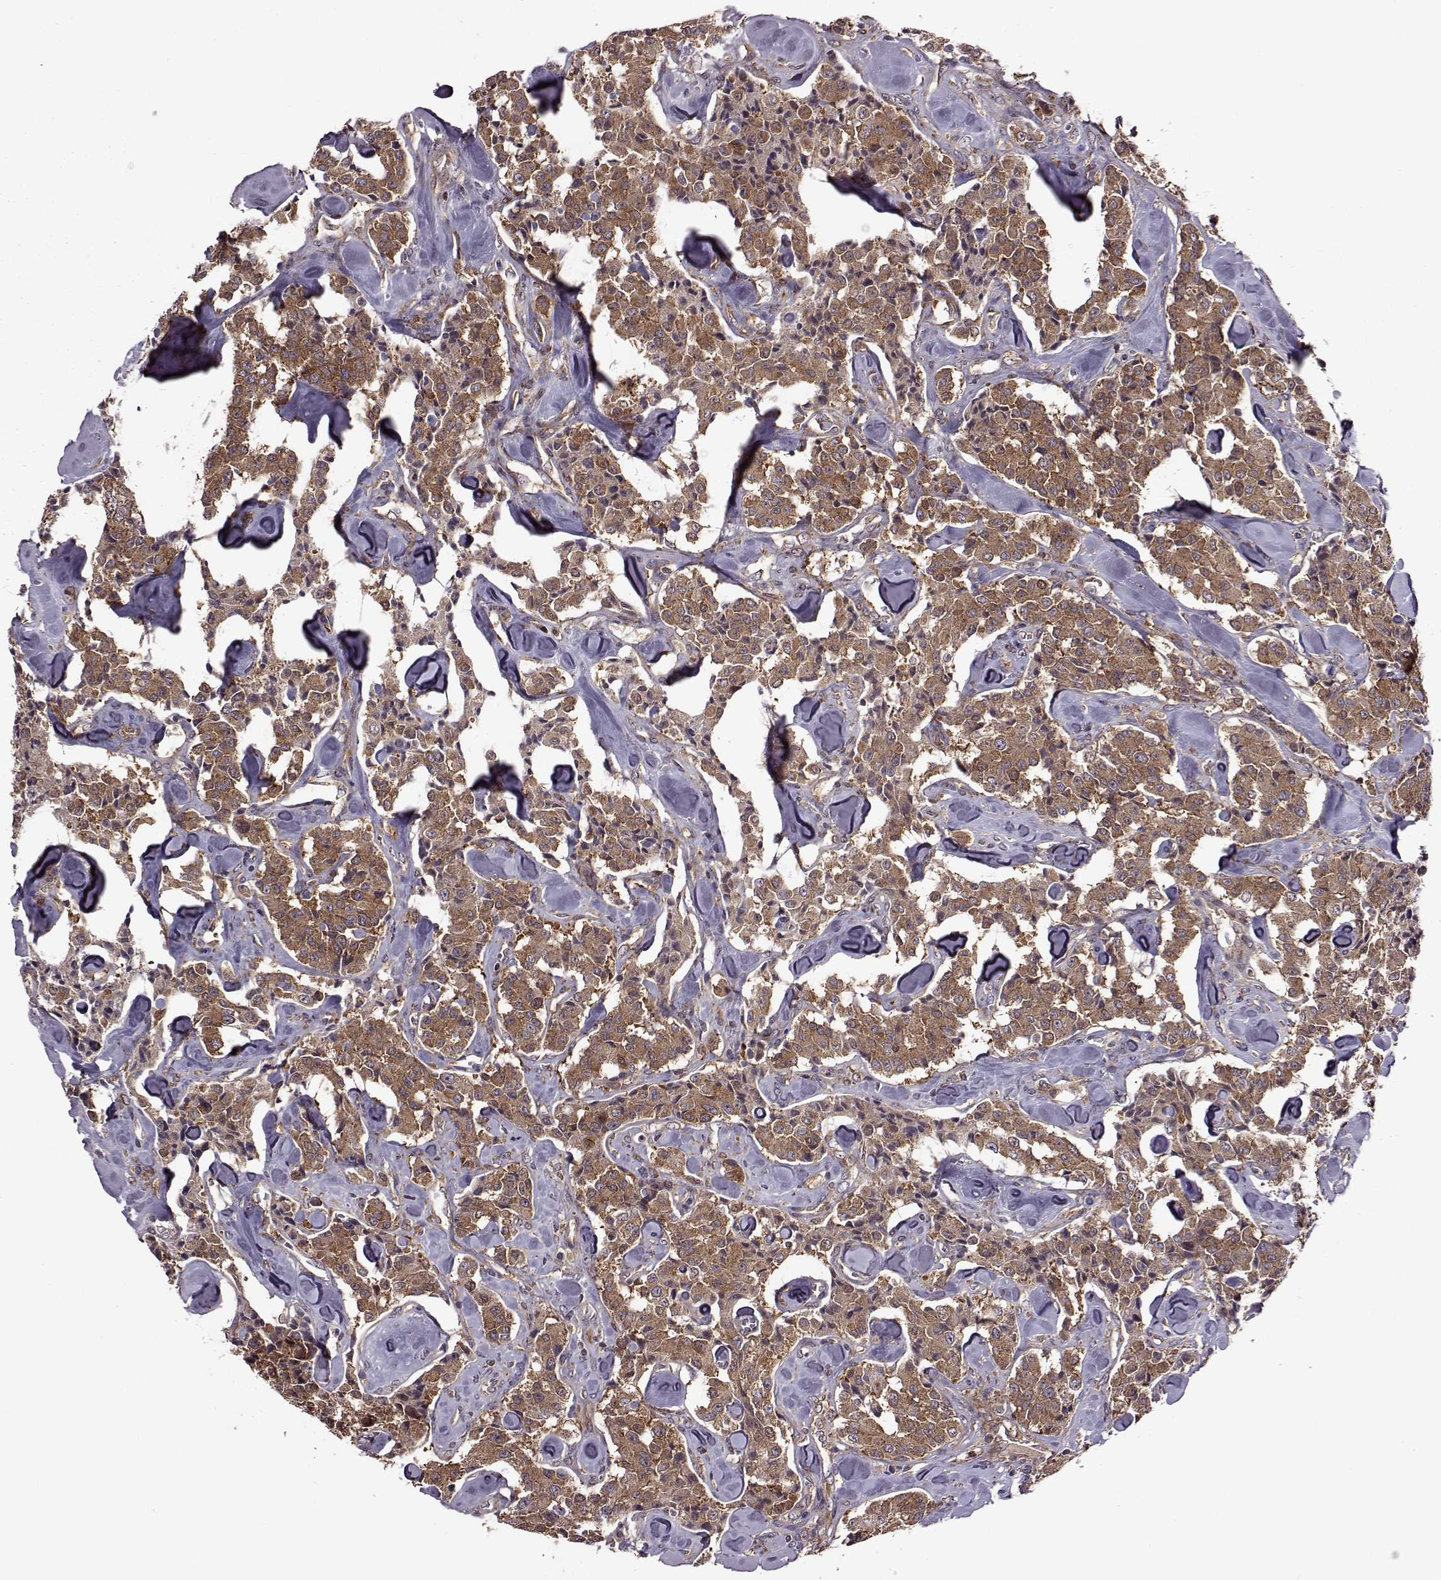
{"staining": {"intensity": "strong", "quantity": ">75%", "location": "cytoplasmic/membranous"}, "tissue": "carcinoid", "cell_type": "Tumor cells", "image_type": "cancer", "snomed": [{"axis": "morphology", "description": "Carcinoid, malignant, NOS"}, {"axis": "topography", "description": "Pancreas"}], "caption": "A micrograph of human malignant carcinoid stained for a protein shows strong cytoplasmic/membranous brown staining in tumor cells.", "gene": "URI1", "patient": {"sex": "male", "age": 41}}